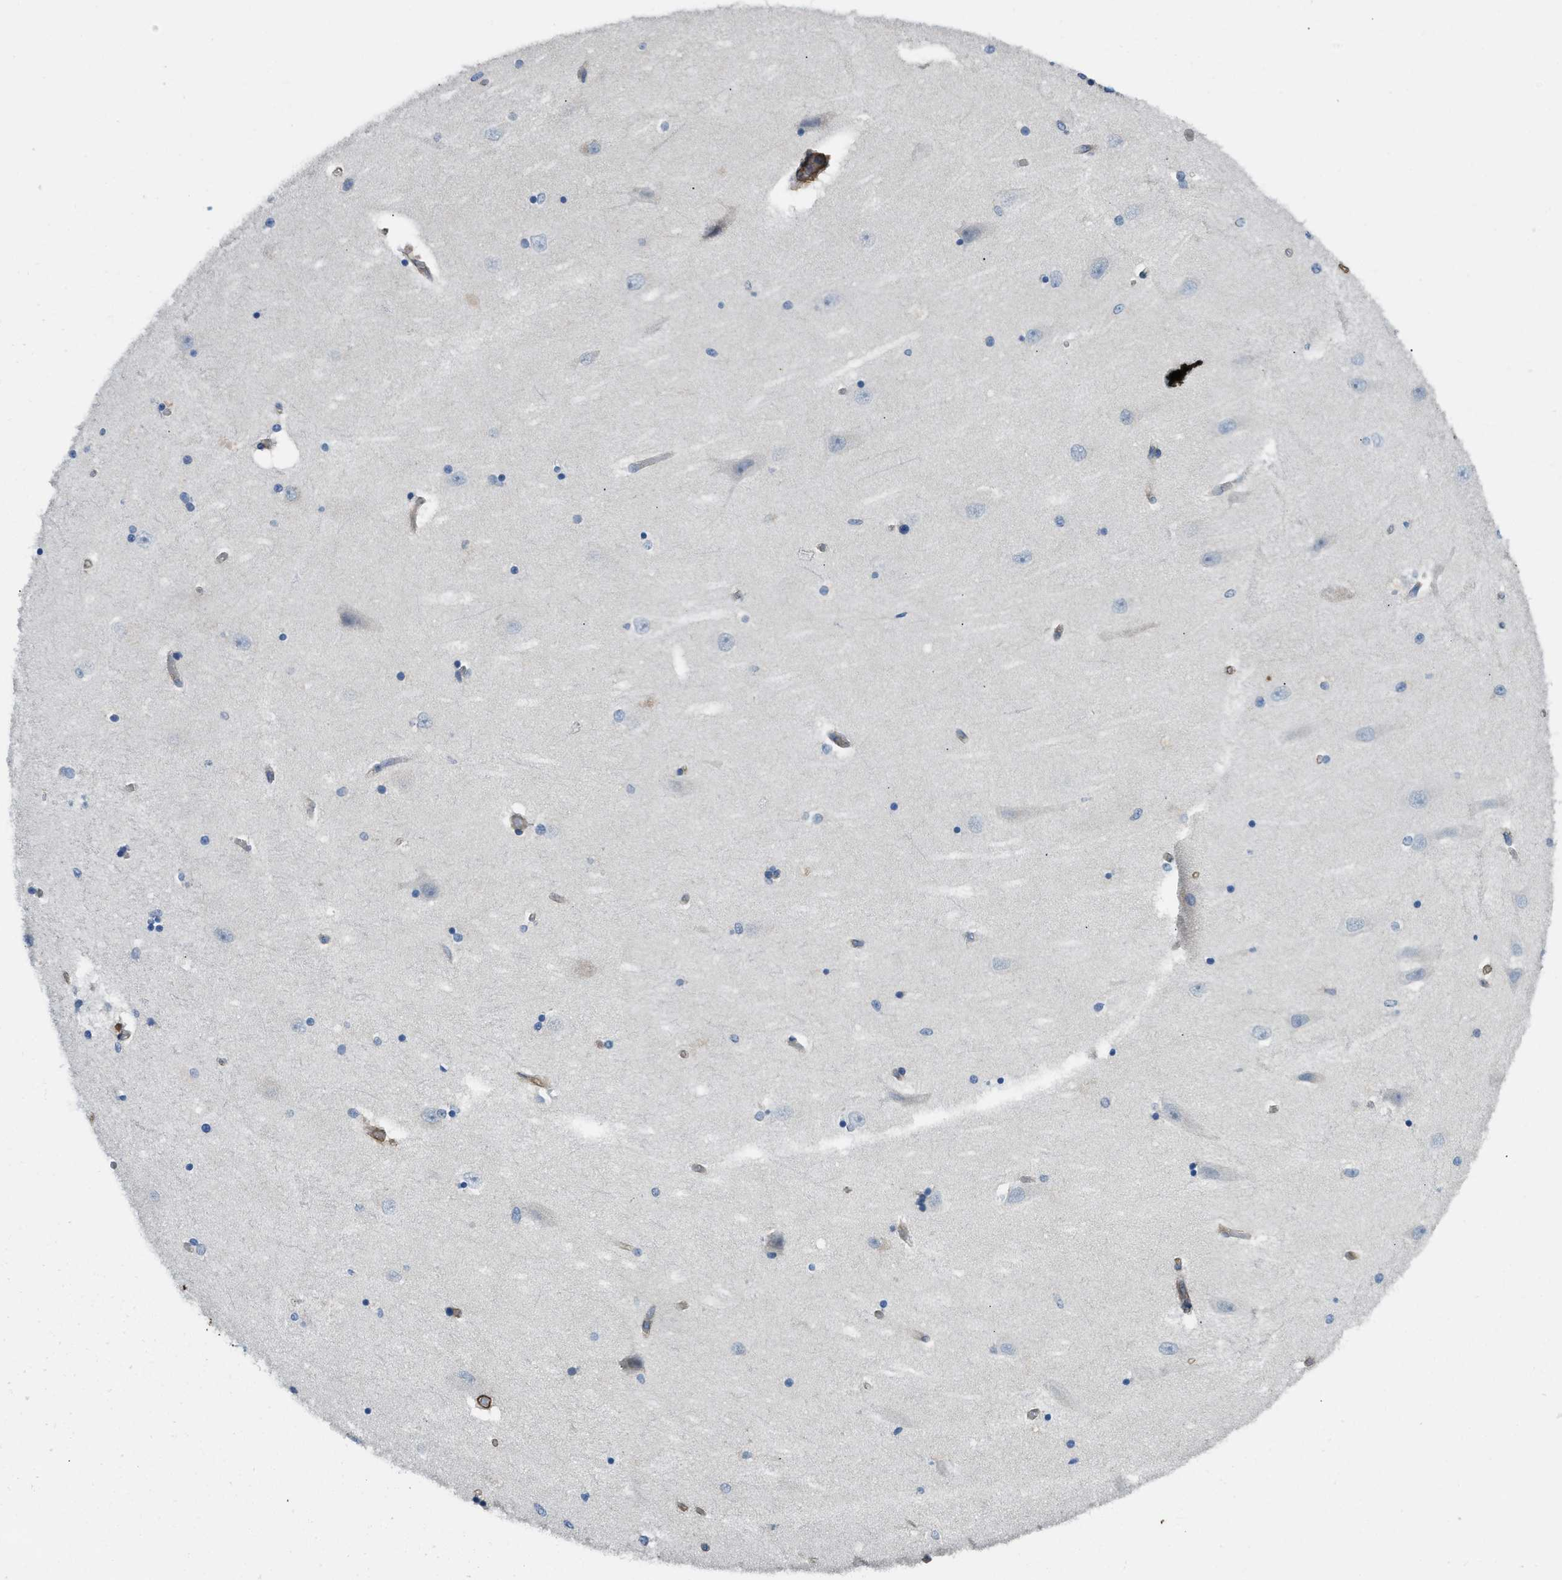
{"staining": {"intensity": "negative", "quantity": "none", "location": "none"}, "tissue": "hippocampus", "cell_type": "Glial cells", "image_type": "normal", "snomed": [{"axis": "morphology", "description": "Normal tissue, NOS"}, {"axis": "topography", "description": "Hippocampus"}], "caption": "This histopathology image is of normal hippocampus stained with immunohistochemistry (IHC) to label a protein in brown with the nuclei are counter-stained blue. There is no staining in glial cells.", "gene": "BMPR1A", "patient": {"sex": "female", "age": 54}}